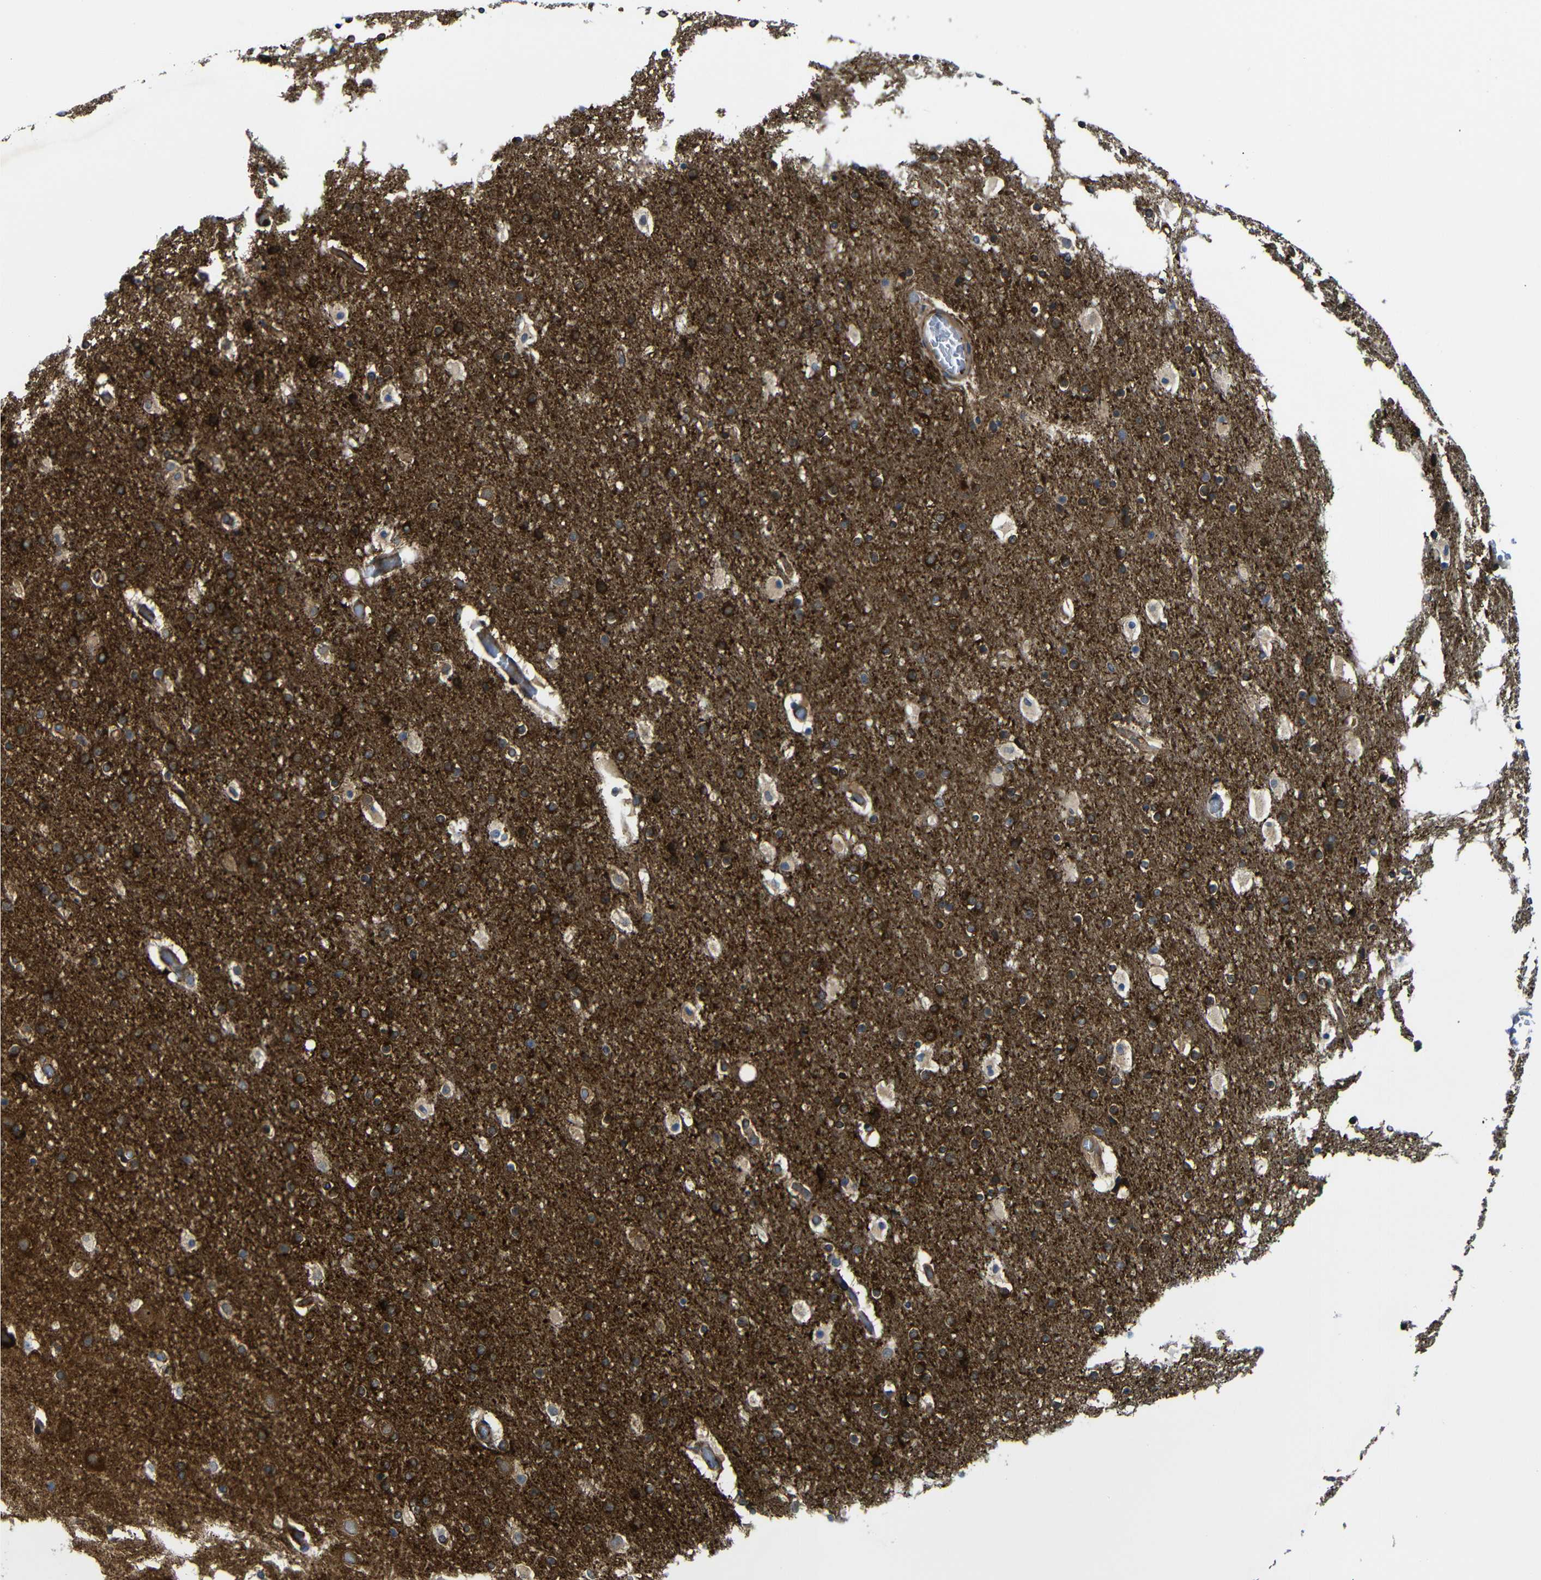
{"staining": {"intensity": "moderate", "quantity": ">75%", "location": "cytoplasmic/membranous"}, "tissue": "cerebral cortex", "cell_type": "Endothelial cells", "image_type": "normal", "snomed": [{"axis": "morphology", "description": "Normal tissue, NOS"}, {"axis": "topography", "description": "Cerebral cortex"}], "caption": "Benign cerebral cortex reveals moderate cytoplasmic/membranous expression in approximately >75% of endothelial cells, visualized by immunohistochemistry. (DAB (3,3'-diaminobenzidine) = brown stain, brightfield microscopy at high magnification).", "gene": "PARP14", "patient": {"sex": "male", "age": 57}}